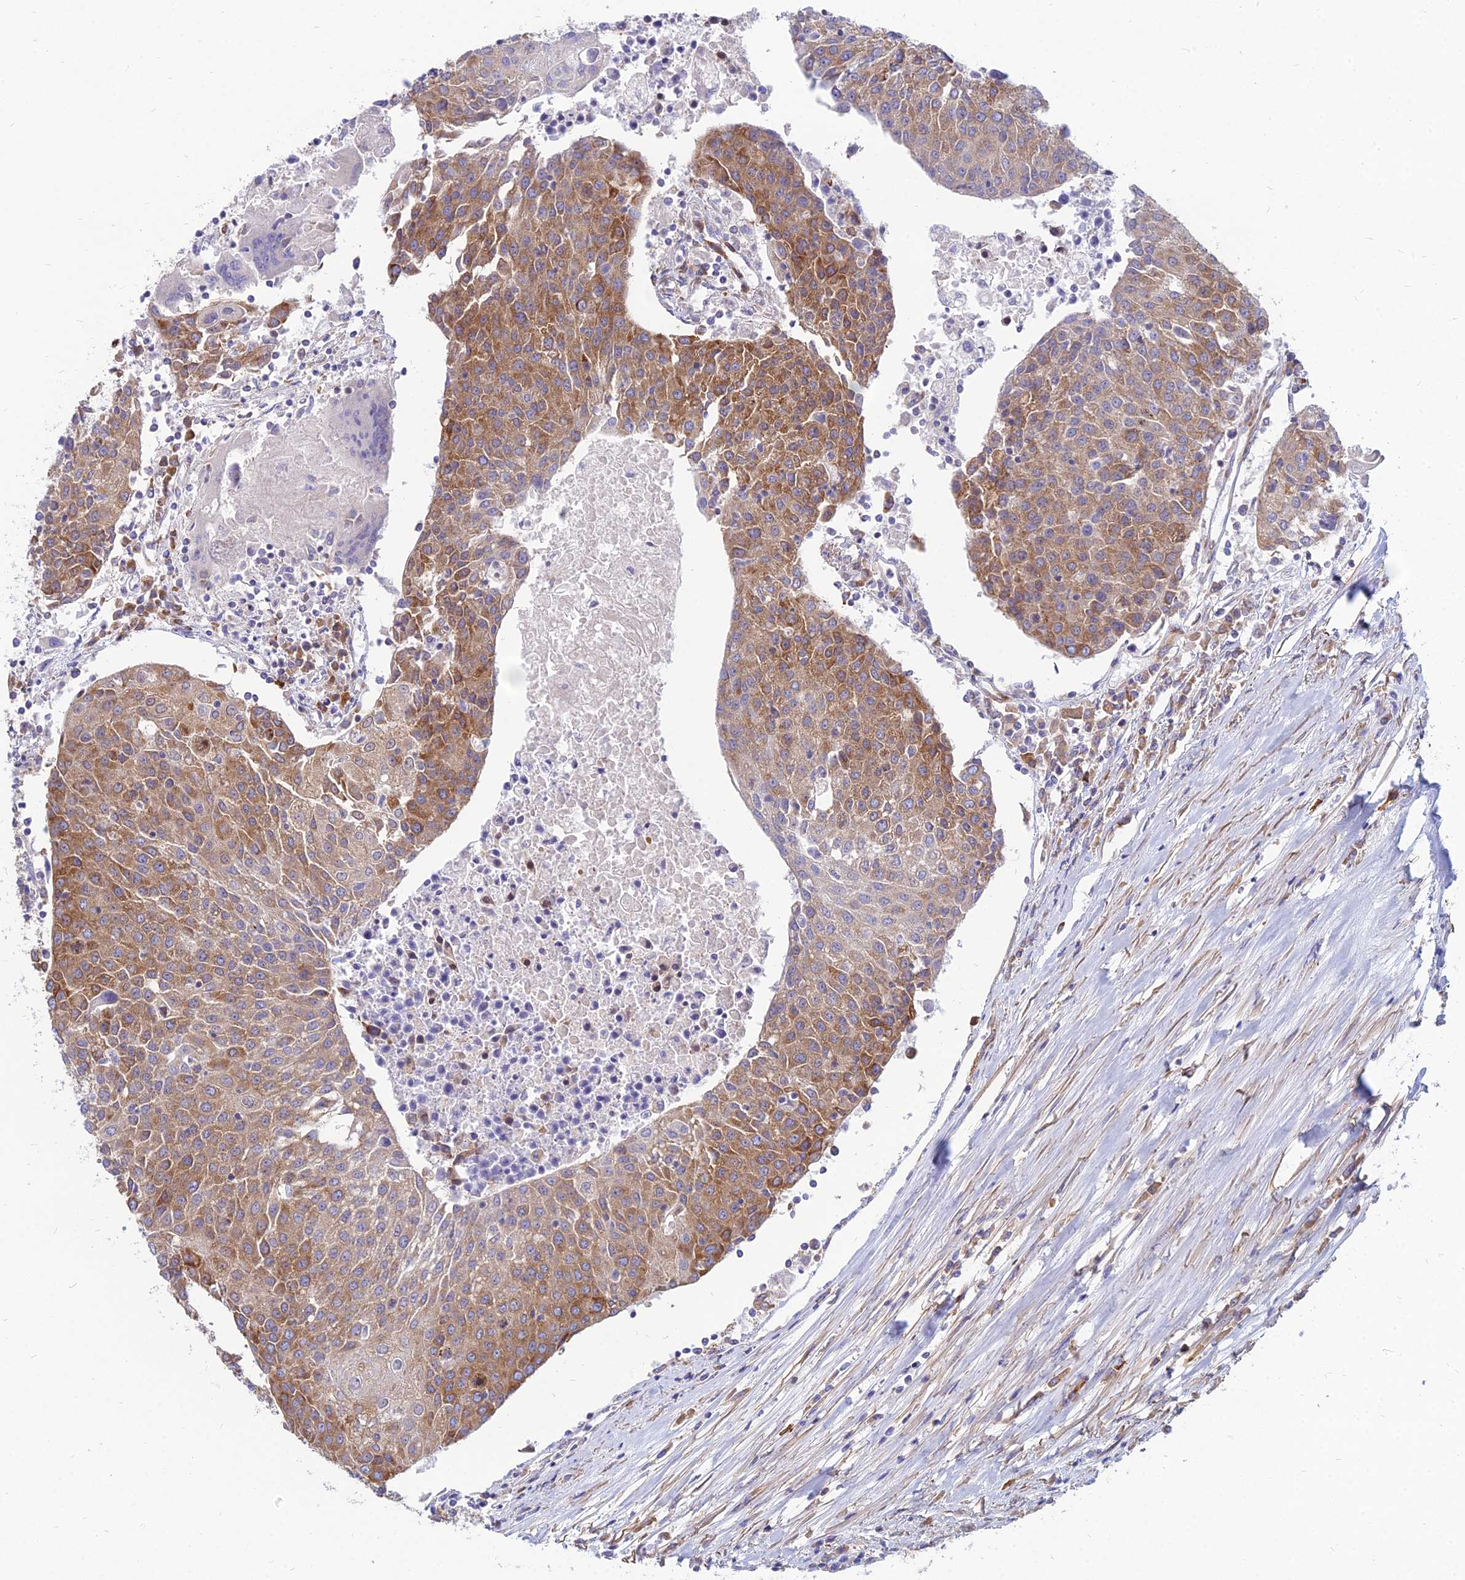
{"staining": {"intensity": "moderate", "quantity": ">75%", "location": "cytoplasmic/membranous"}, "tissue": "urothelial cancer", "cell_type": "Tumor cells", "image_type": "cancer", "snomed": [{"axis": "morphology", "description": "Urothelial carcinoma, High grade"}, {"axis": "topography", "description": "Urinary bladder"}], "caption": "Immunohistochemical staining of human high-grade urothelial carcinoma displays medium levels of moderate cytoplasmic/membranous protein positivity in about >75% of tumor cells.", "gene": "TXLNA", "patient": {"sex": "female", "age": 85}}